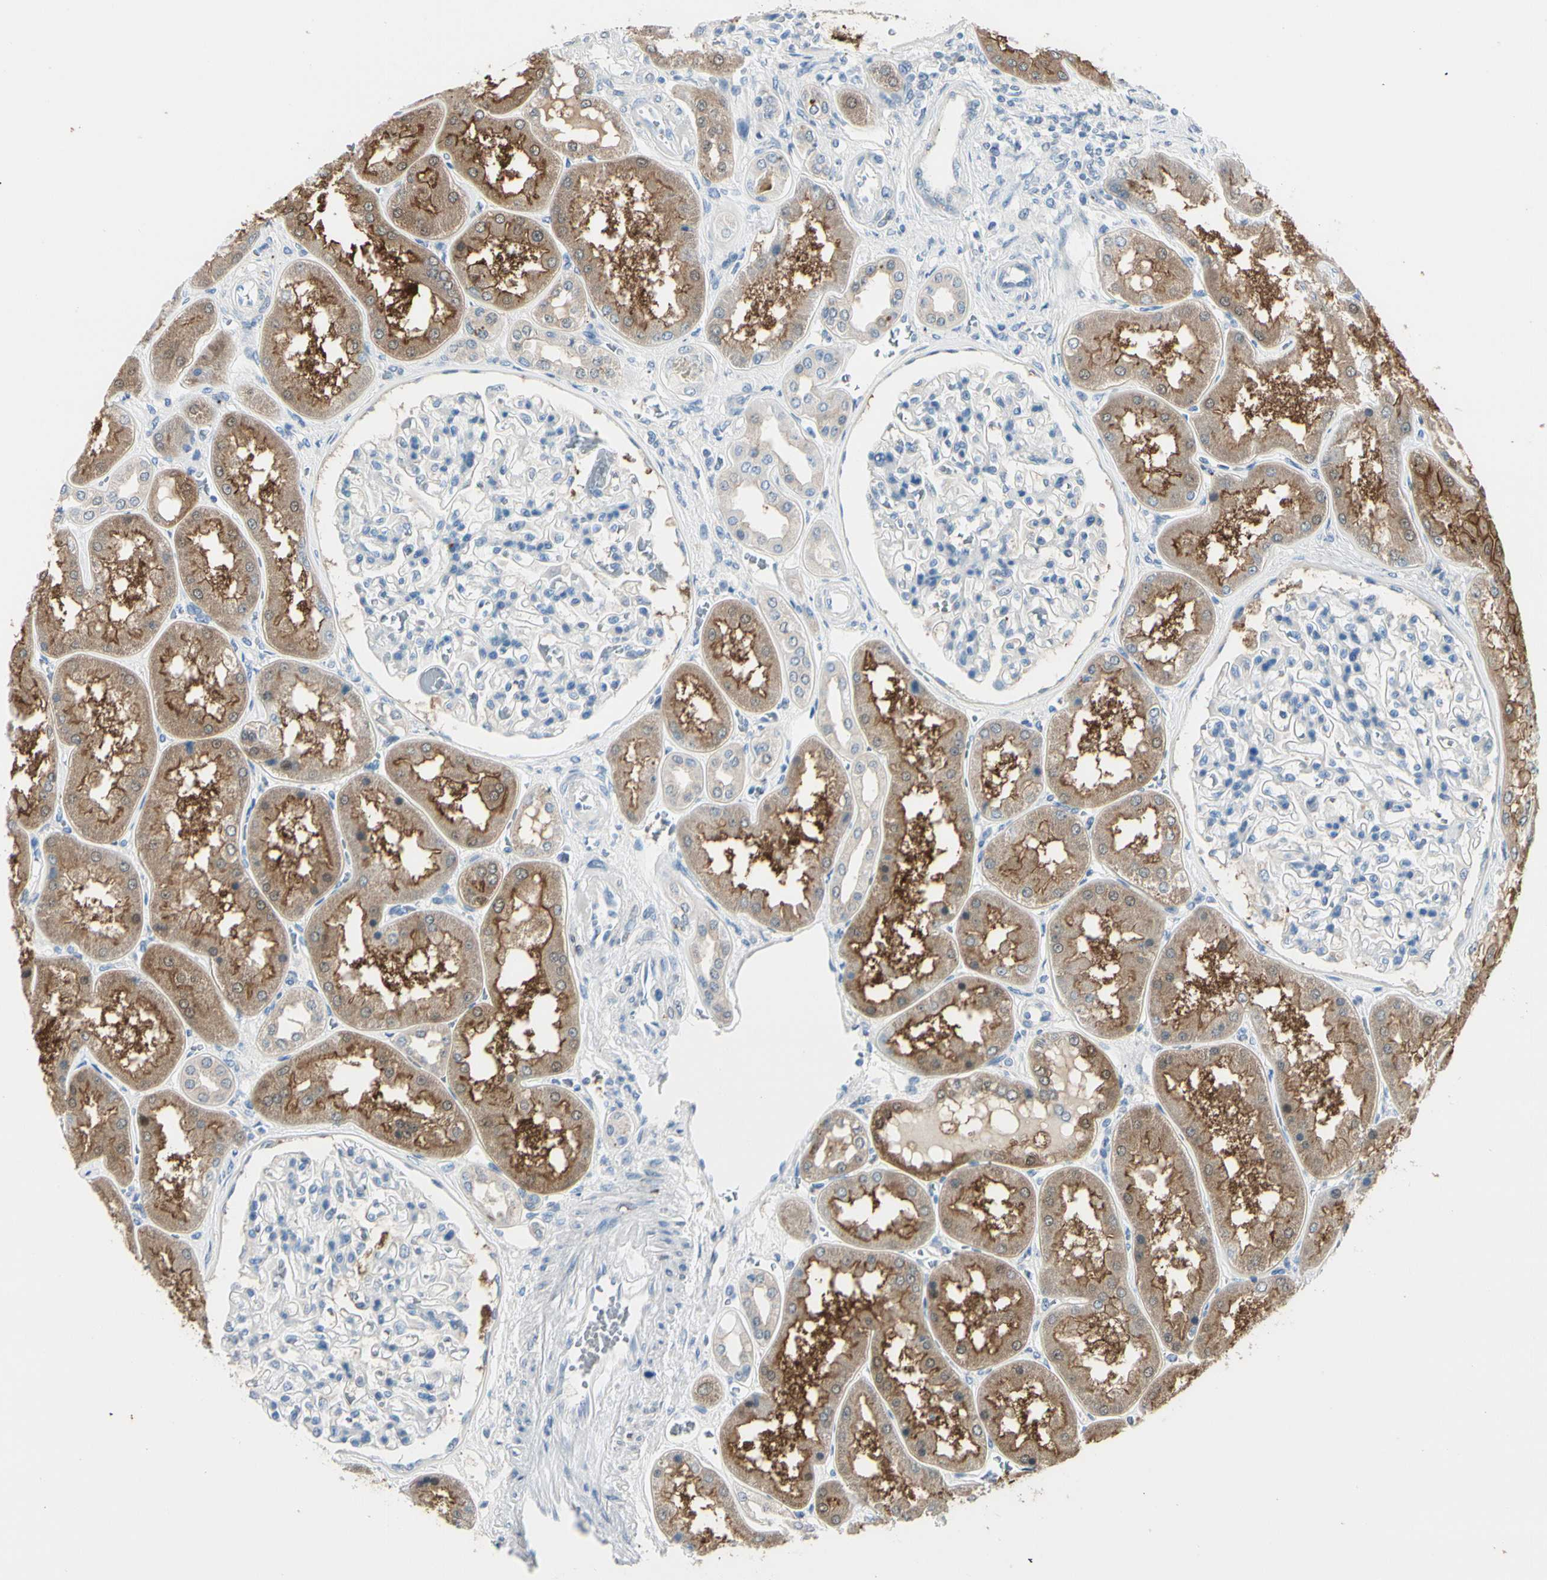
{"staining": {"intensity": "negative", "quantity": "none", "location": "none"}, "tissue": "kidney", "cell_type": "Cells in glomeruli", "image_type": "normal", "snomed": [{"axis": "morphology", "description": "Normal tissue, NOS"}, {"axis": "topography", "description": "Kidney"}], "caption": "A high-resolution photomicrograph shows immunohistochemistry staining of benign kidney, which shows no significant expression in cells in glomeruli.", "gene": "PEBP1", "patient": {"sex": "female", "age": 56}}